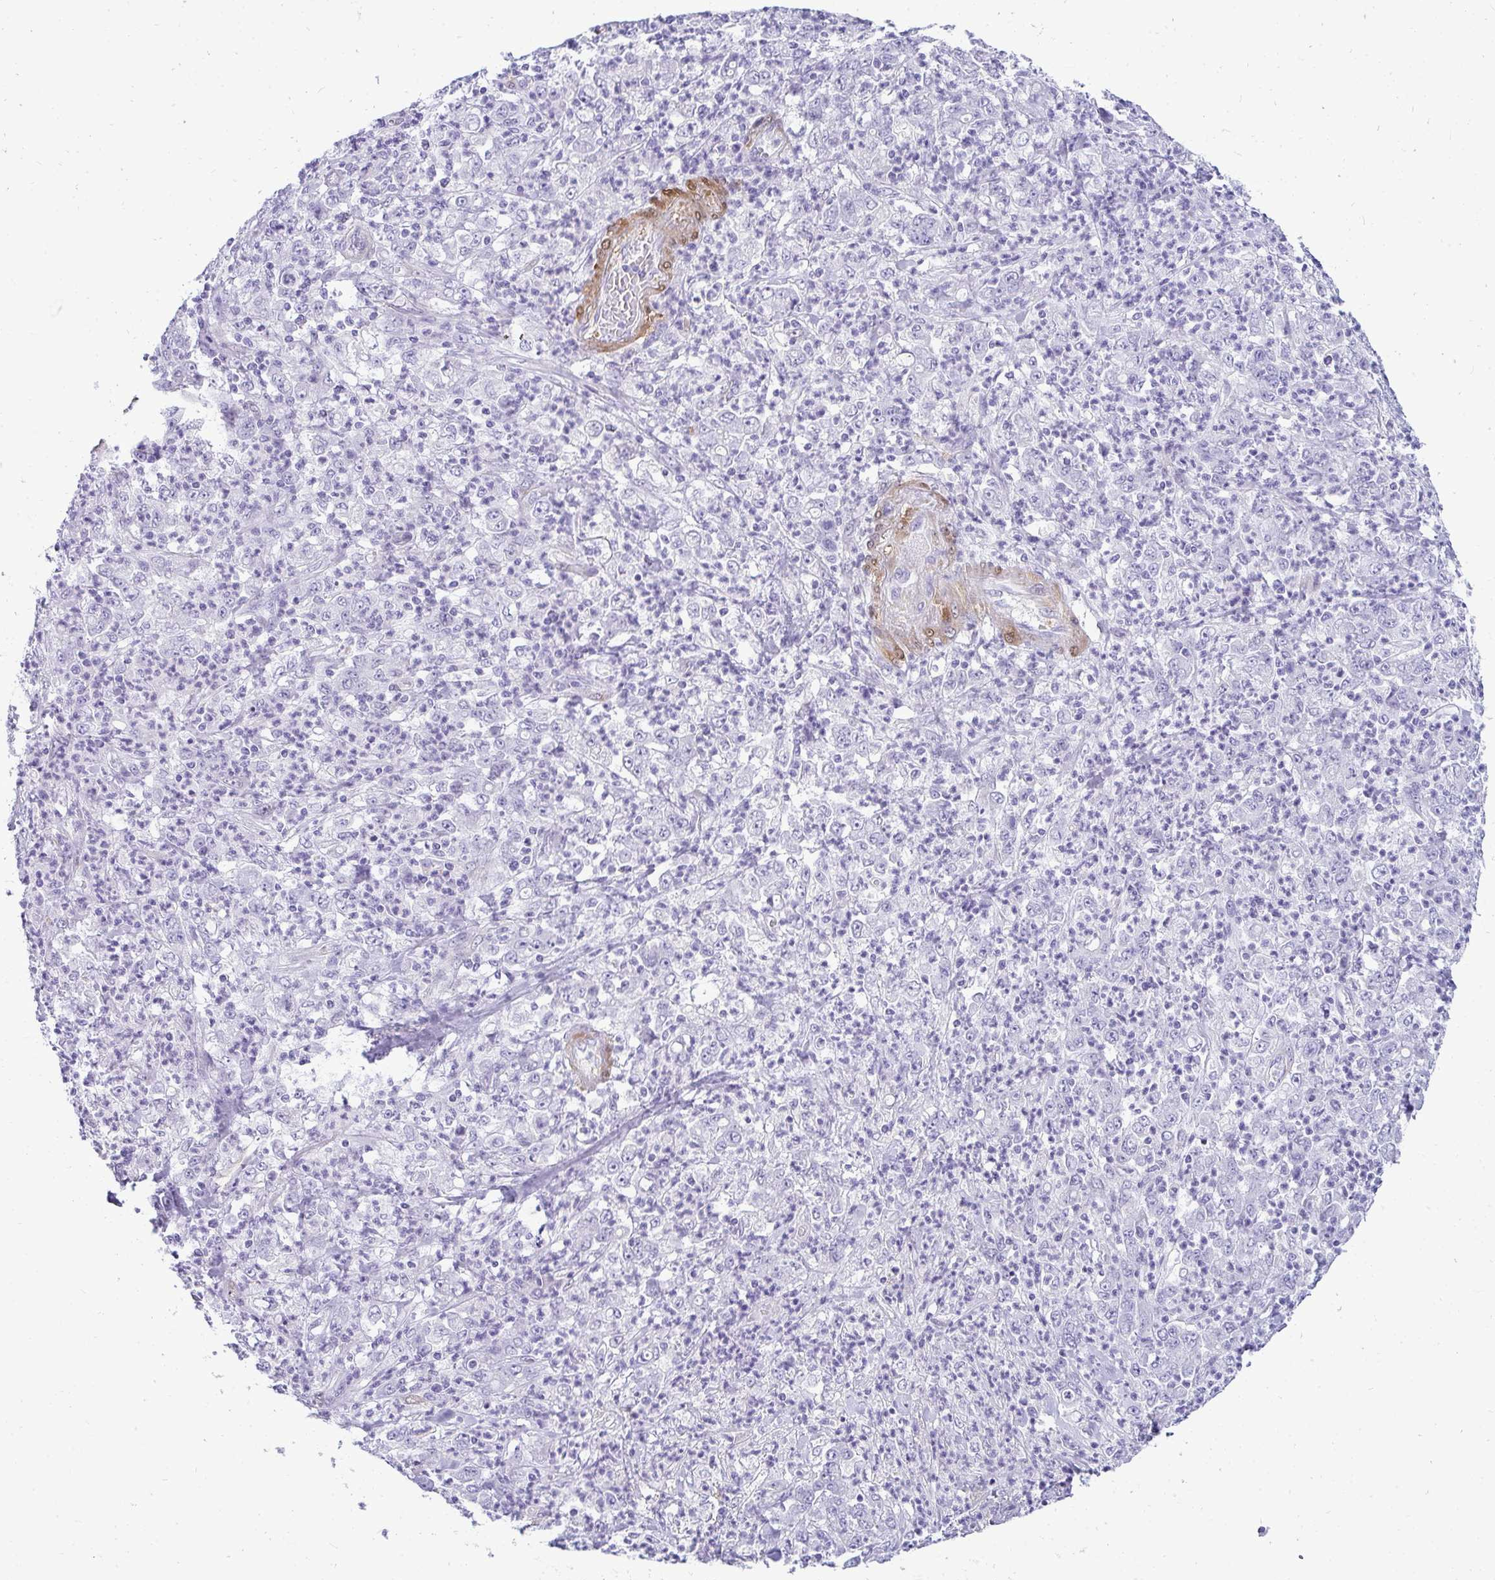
{"staining": {"intensity": "negative", "quantity": "none", "location": "none"}, "tissue": "stomach cancer", "cell_type": "Tumor cells", "image_type": "cancer", "snomed": [{"axis": "morphology", "description": "Adenocarcinoma, NOS"}, {"axis": "topography", "description": "Stomach, lower"}], "caption": "Immunohistochemical staining of human adenocarcinoma (stomach) demonstrates no significant positivity in tumor cells. (DAB IHC visualized using brightfield microscopy, high magnification).", "gene": "HSPB6", "patient": {"sex": "female", "age": 71}}